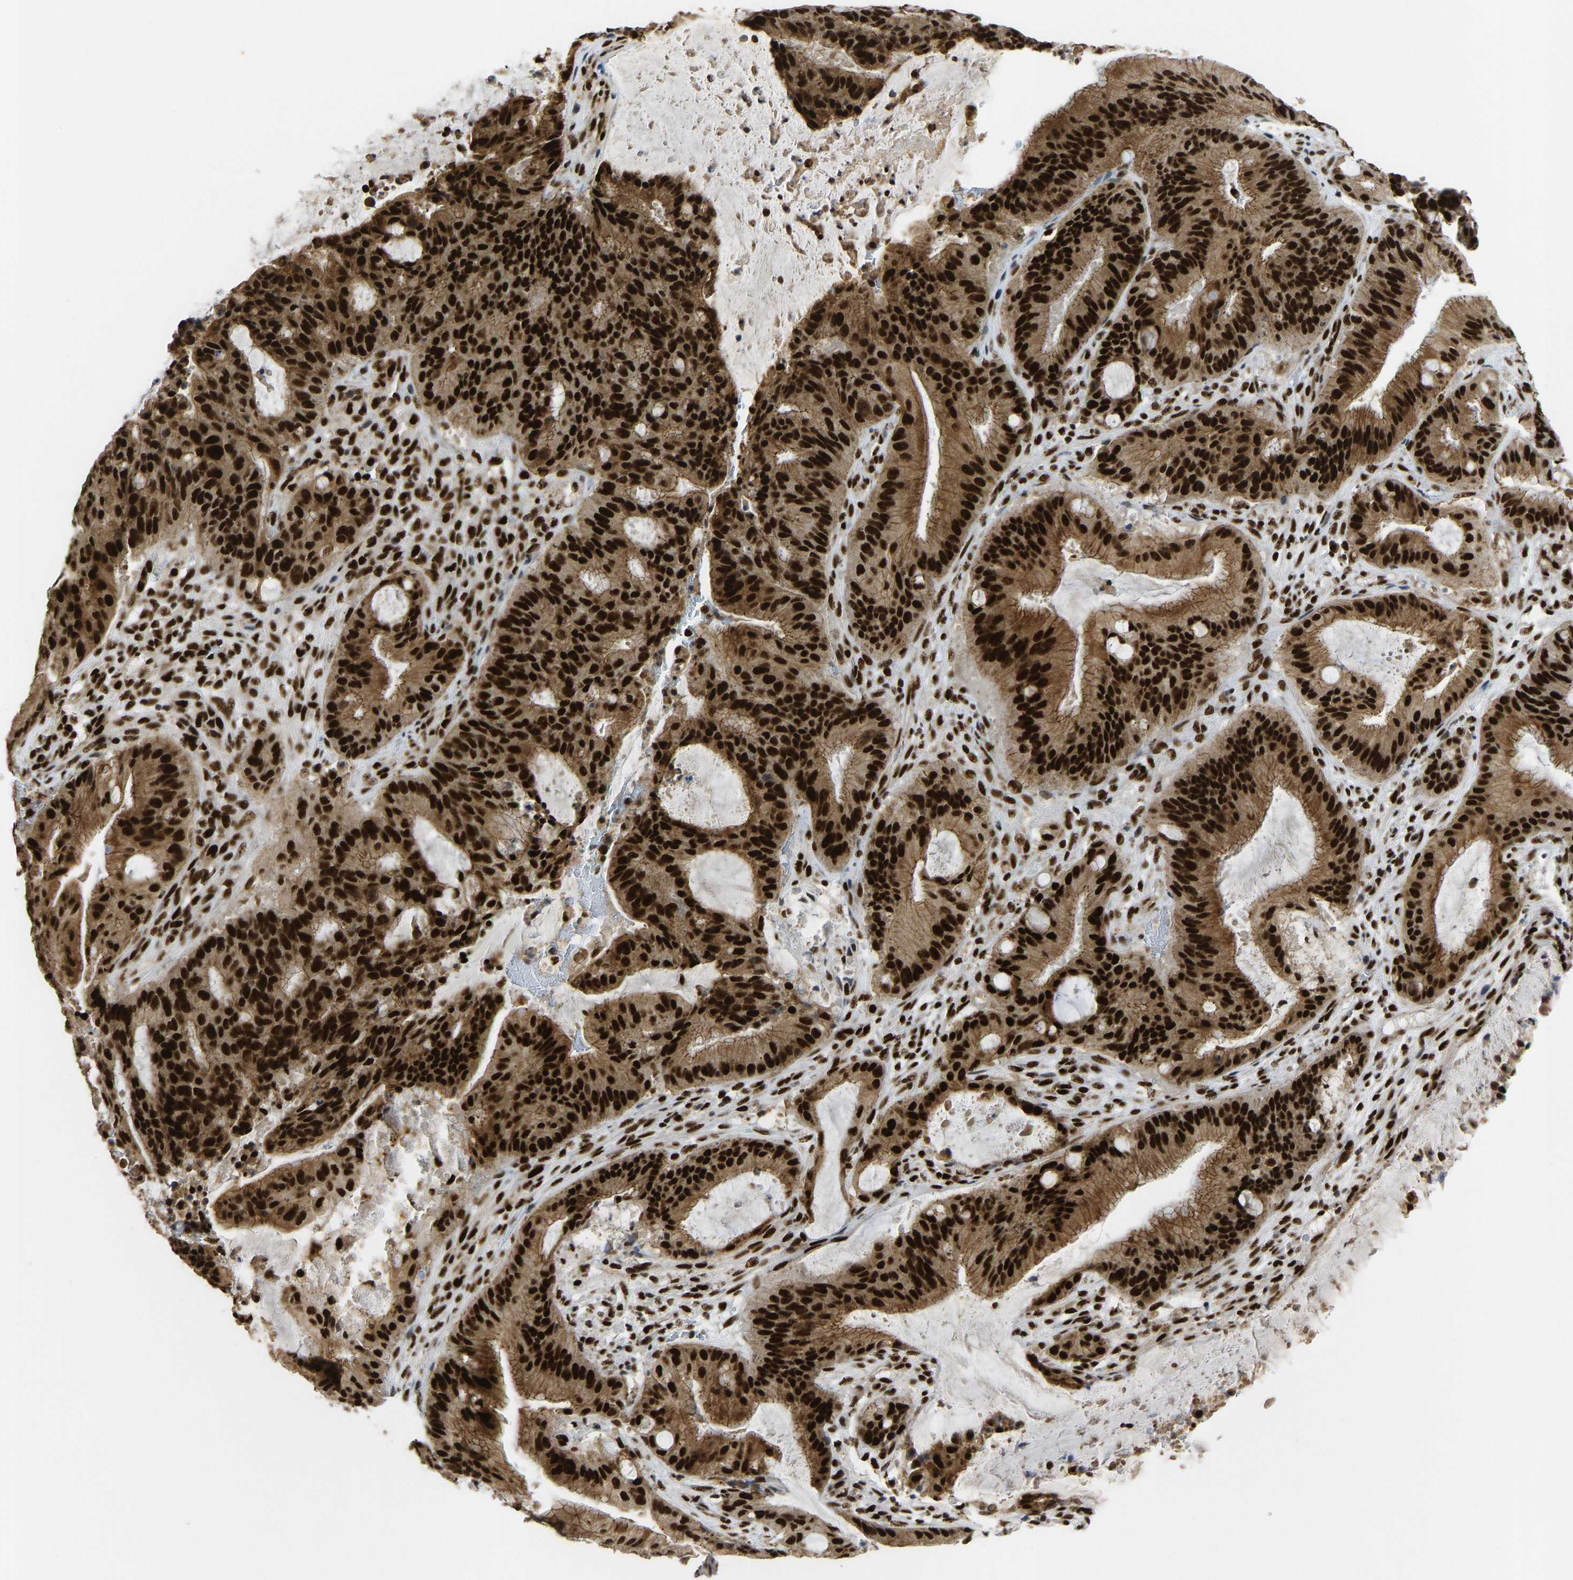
{"staining": {"intensity": "strong", "quantity": ">75%", "location": "cytoplasmic/membranous,nuclear"}, "tissue": "liver cancer", "cell_type": "Tumor cells", "image_type": "cancer", "snomed": [{"axis": "morphology", "description": "Normal tissue, NOS"}, {"axis": "morphology", "description": "Cholangiocarcinoma"}, {"axis": "topography", "description": "Liver"}, {"axis": "topography", "description": "Peripheral nerve tissue"}], "caption": "High-magnification brightfield microscopy of liver cholangiocarcinoma stained with DAB (3,3'-diaminobenzidine) (brown) and counterstained with hematoxylin (blue). tumor cells exhibit strong cytoplasmic/membranous and nuclear positivity is seen in approximately>75% of cells. The staining is performed using DAB brown chromogen to label protein expression. The nuclei are counter-stained blue using hematoxylin.", "gene": "FOXK1", "patient": {"sex": "female", "age": 73}}